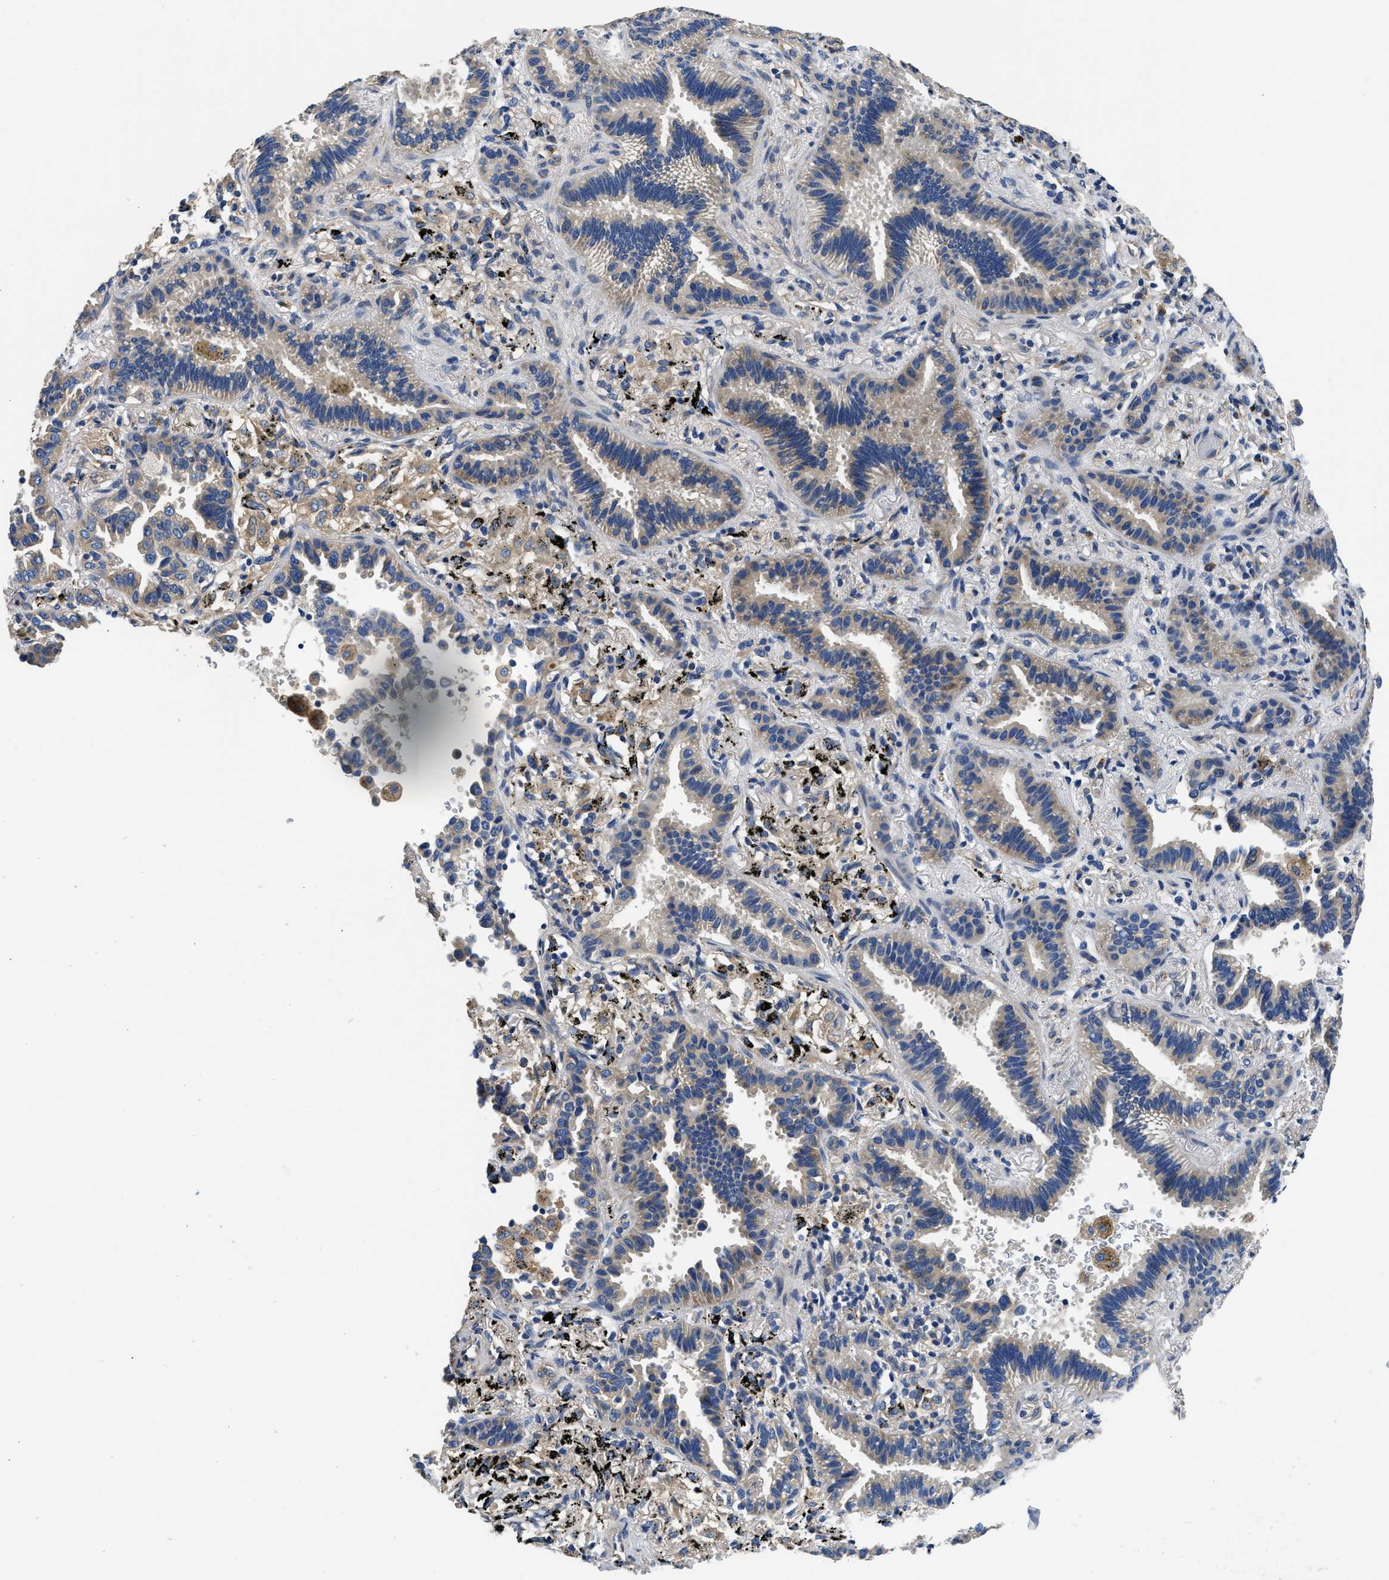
{"staining": {"intensity": "weak", "quantity": "25%-75%", "location": "cytoplasmic/membranous"}, "tissue": "lung cancer", "cell_type": "Tumor cells", "image_type": "cancer", "snomed": [{"axis": "morphology", "description": "Normal tissue, NOS"}, {"axis": "morphology", "description": "Adenocarcinoma, NOS"}, {"axis": "topography", "description": "Lung"}], "caption": "This is a histology image of immunohistochemistry staining of lung cancer, which shows weak expression in the cytoplasmic/membranous of tumor cells.", "gene": "CSDE1", "patient": {"sex": "male", "age": 59}}